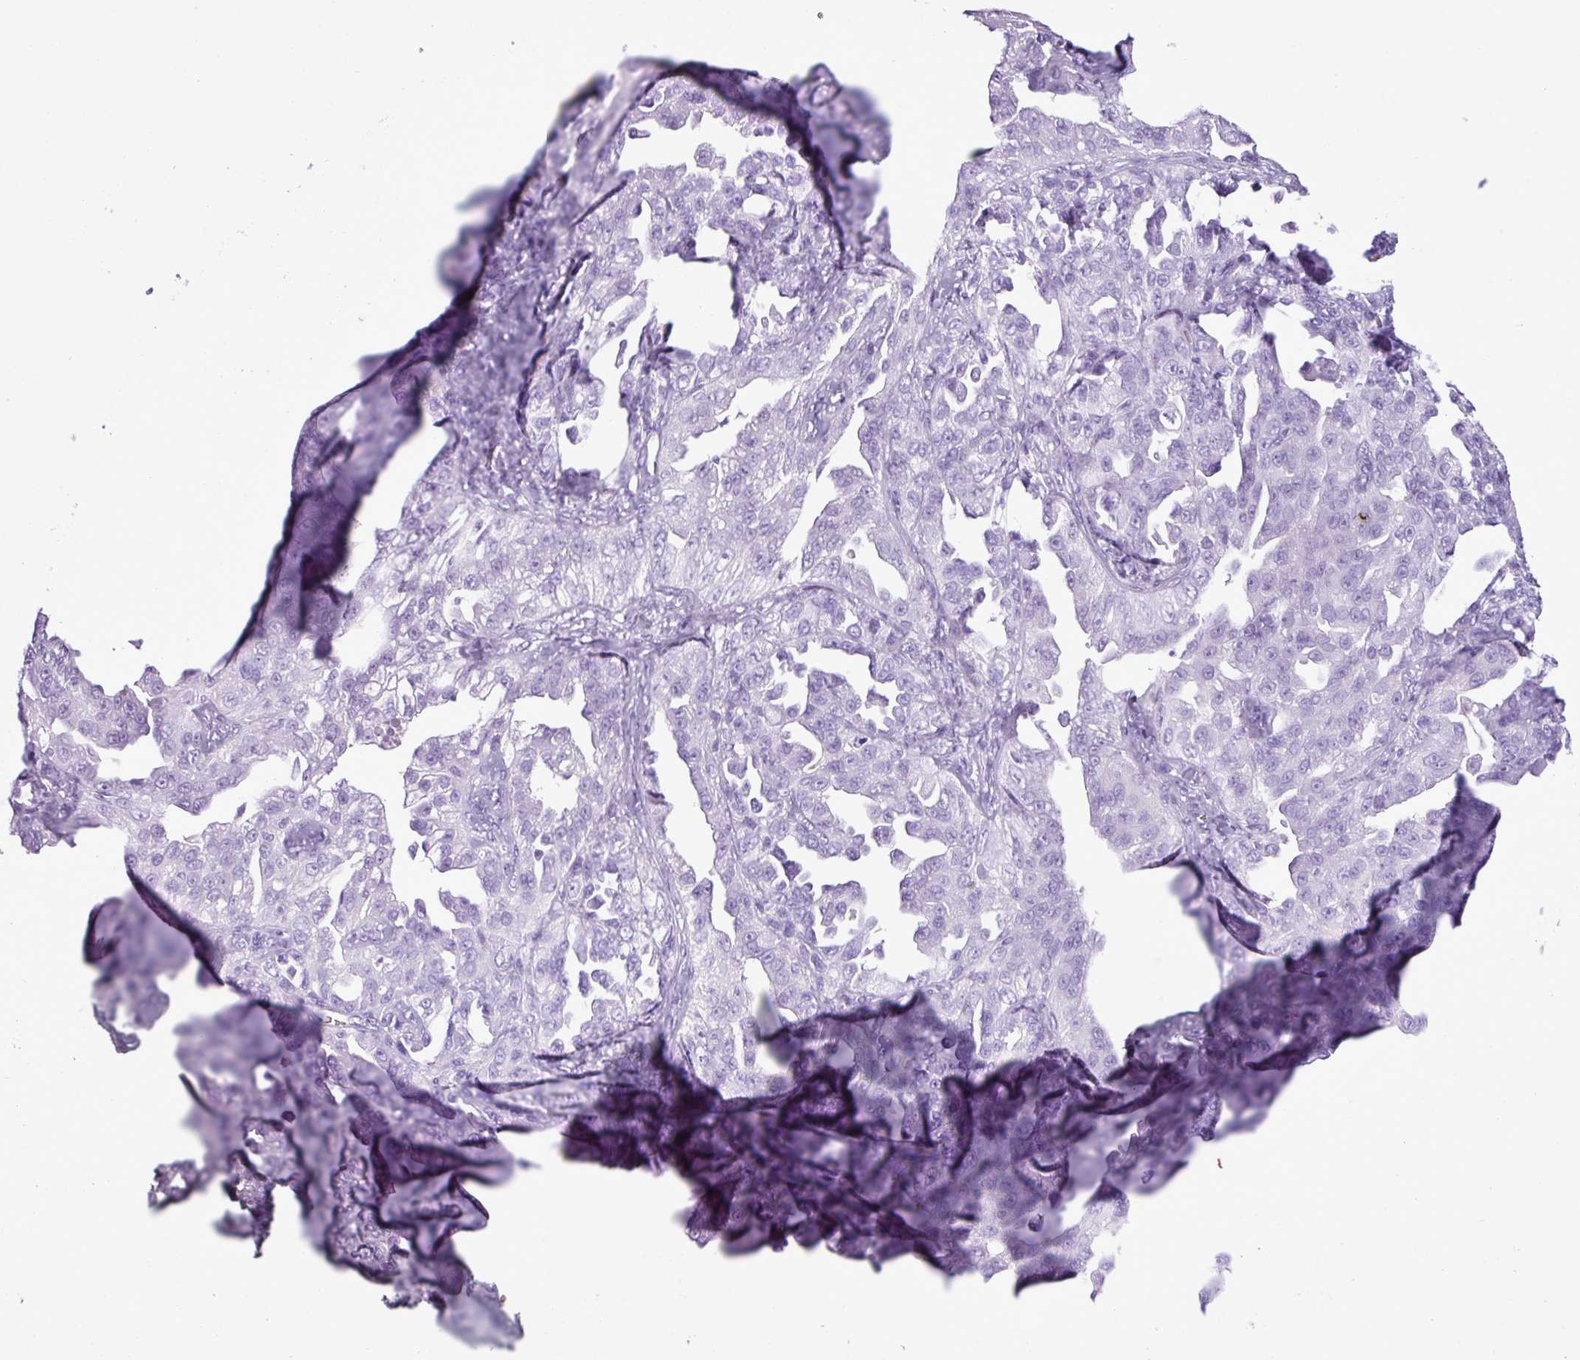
{"staining": {"intensity": "negative", "quantity": "none", "location": "none"}, "tissue": "ovarian cancer", "cell_type": "Tumor cells", "image_type": "cancer", "snomed": [{"axis": "morphology", "description": "Cystadenocarcinoma, serous, NOS"}, {"axis": "topography", "description": "Ovary"}], "caption": "Immunohistochemistry photomicrograph of neoplastic tissue: human ovarian cancer stained with DAB (3,3'-diaminobenzidine) demonstrates no significant protein expression in tumor cells.", "gene": "ZSCAN5A", "patient": {"sex": "female", "age": 75}}